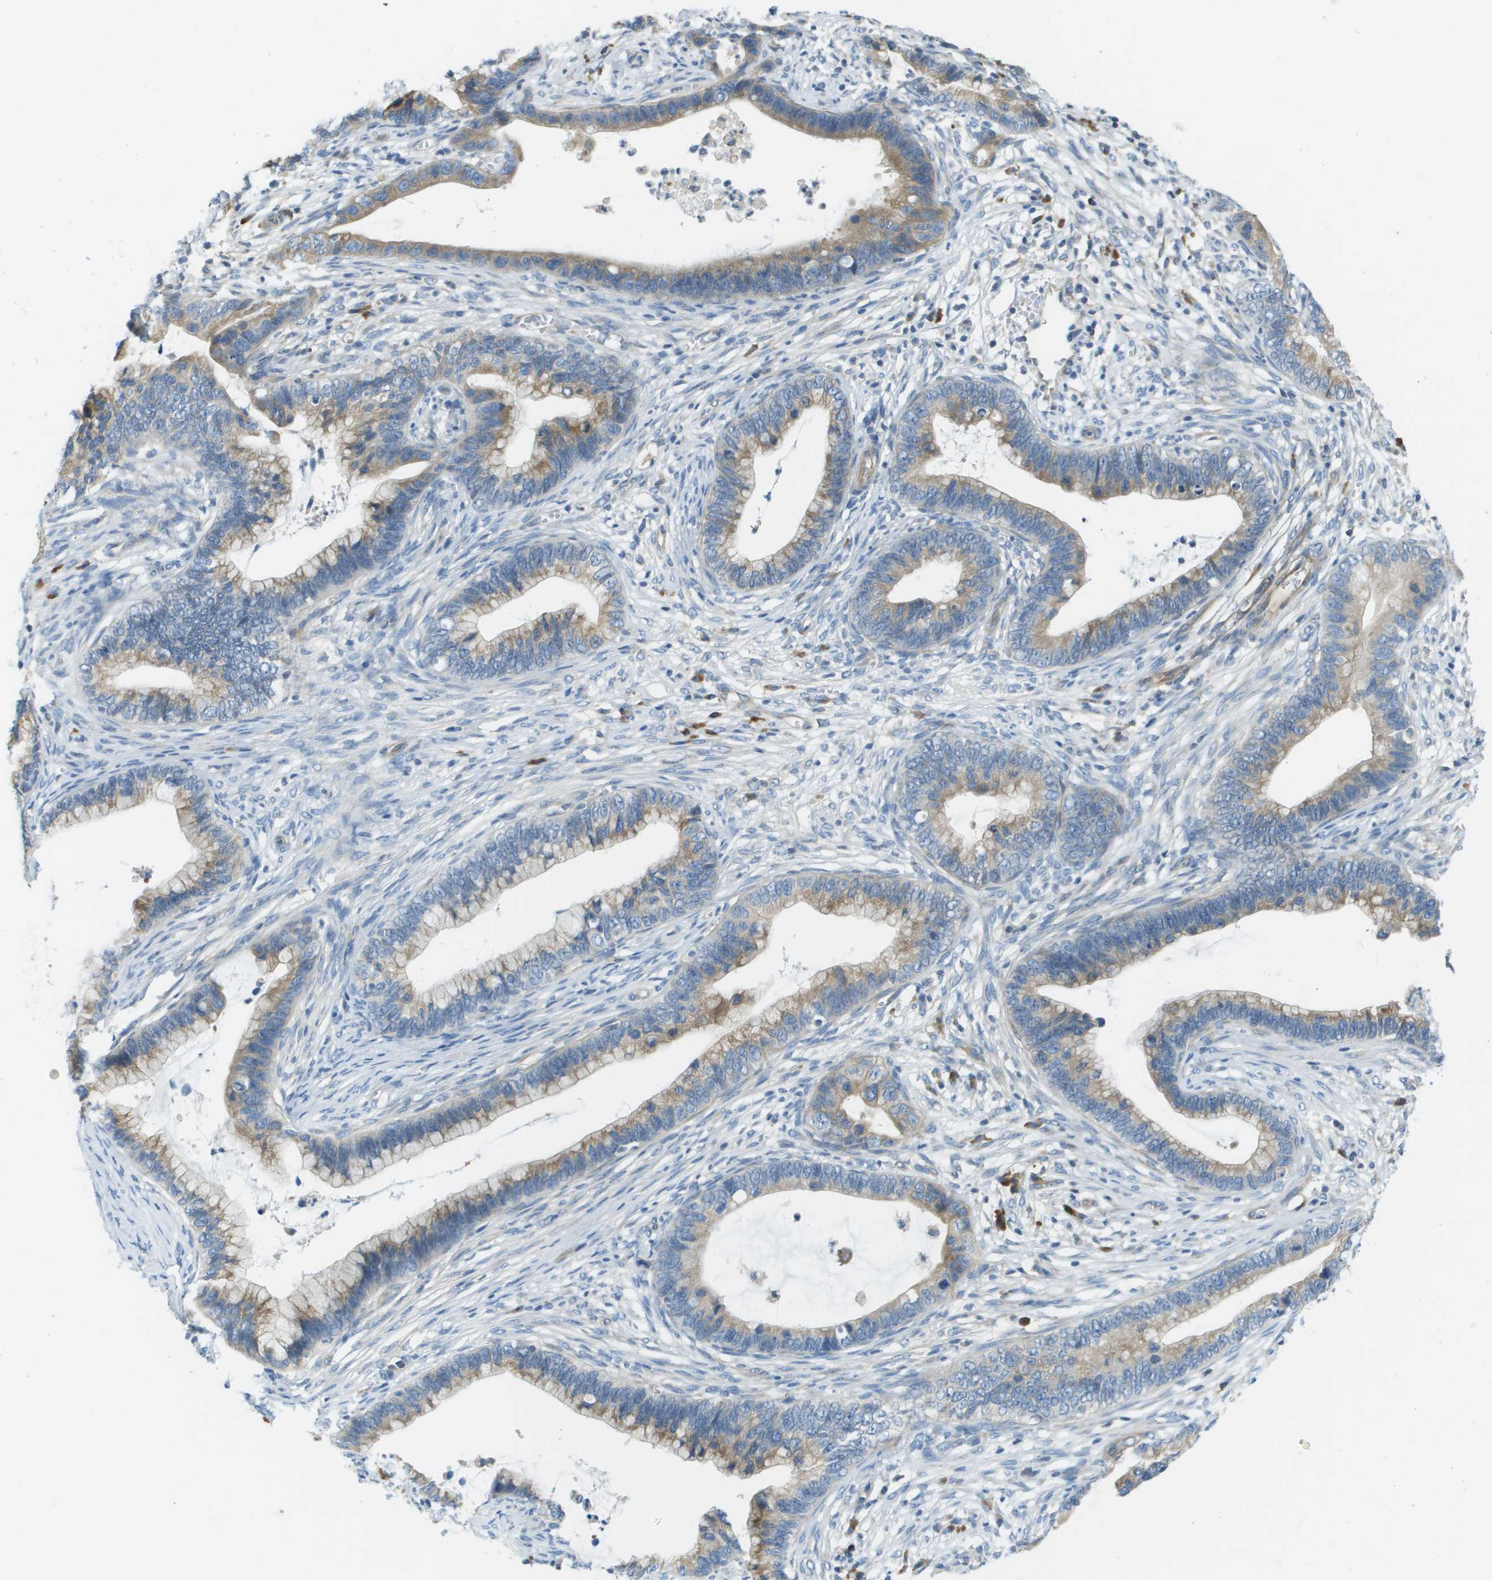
{"staining": {"intensity": "moderate", "quantity": "25%-75%", "location": "cytoplasmic/membranous"}, "tissue": "cervical cancer", "cell_type": "Tumor cells", "image_type": "cancer", "snomed": [{"axis": "morphology", "description": "Adenocarcinoma, NOS"}, {"axis": "topography", "description": "Cervix"}], "caption": "Approximately 25%-75% of tumor cells in human adenocarcinoma (cervical) show moderate cytoplasmic/membranous protein staining as visualized by brown immunohistochemical staining.", "gene": "DNAJB11", "patient": {"sex": "female", "age": 44}}